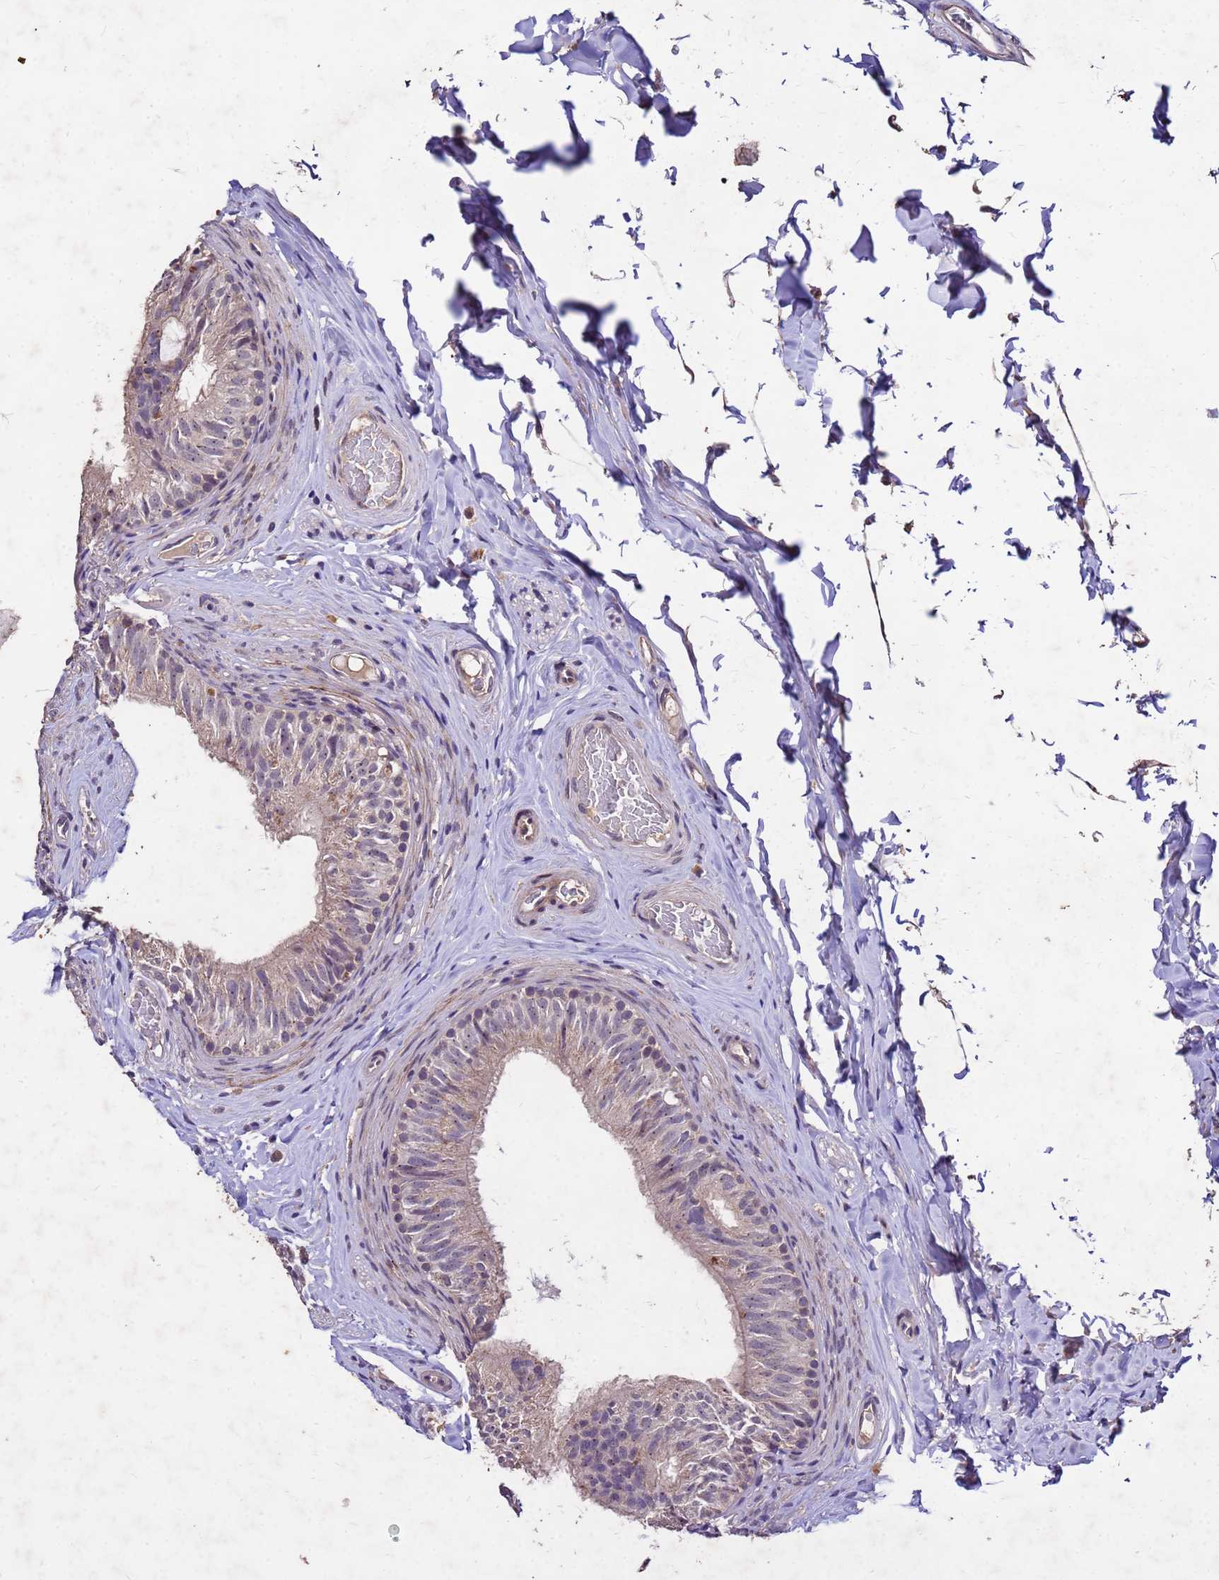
{"staining": {"intensity": "weak", "quantity": "<25%", "location": "cytoplasmic/membranous,nuclear"}, "tissue": "epididymis", "cell_type": "Glandular cells", "image_type": "normal", "snomed": [{"axis": "morphology", "description": "Normal tissue, NOS"}, {"axis": "topography", "description": "Epididymis"}], "caption": "Immunohistochemistry (IHC) of unremarkable epididymis demonstrates no staining in glandular cells.", "gene": "TOR4A", "patient": {"sex": "male", "age": 34}}